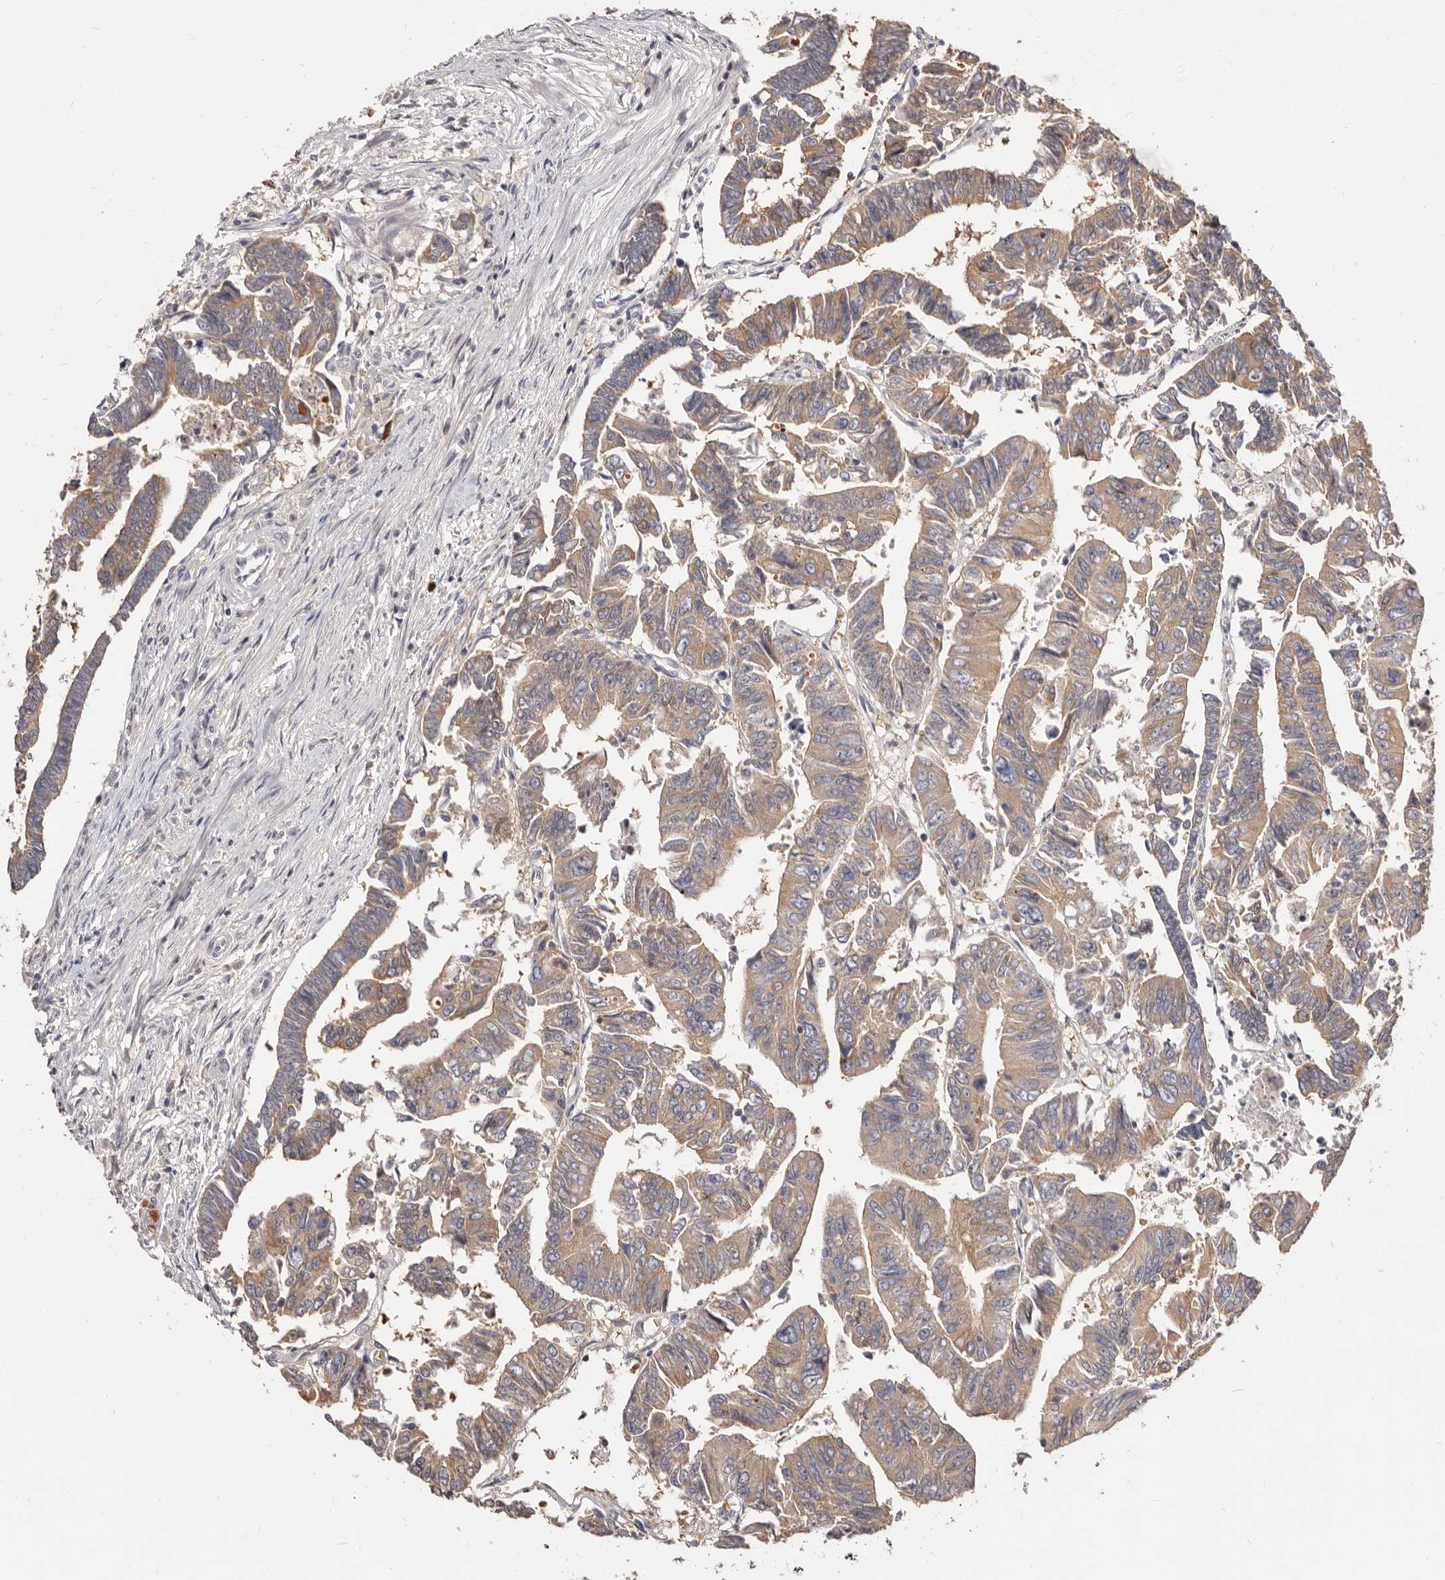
{"staining": {"intensity": "moderate", "quantity": ">75%", "location": "cytoplasmic/membranous"}, "tissue": "colorectal cancer", "cell_type": "Tumor cells", "image_type": "cancer", "snomed": [{"axis": "morphology", "description": "Adenocarcinoma, NOS"}, {"axis": "topography", "description": "Rectum"}], "caption": "An immunohistochemistry (IHC) histopathology image of tumor tissue is shown. Protein staining in brown shows moderate cytoplasmic/membranous positivity in colorectal cancer (adenocarcinoma) within tumor cells.", "gene": "TC2N", "patient": {"sex": "female", "age": 65}}